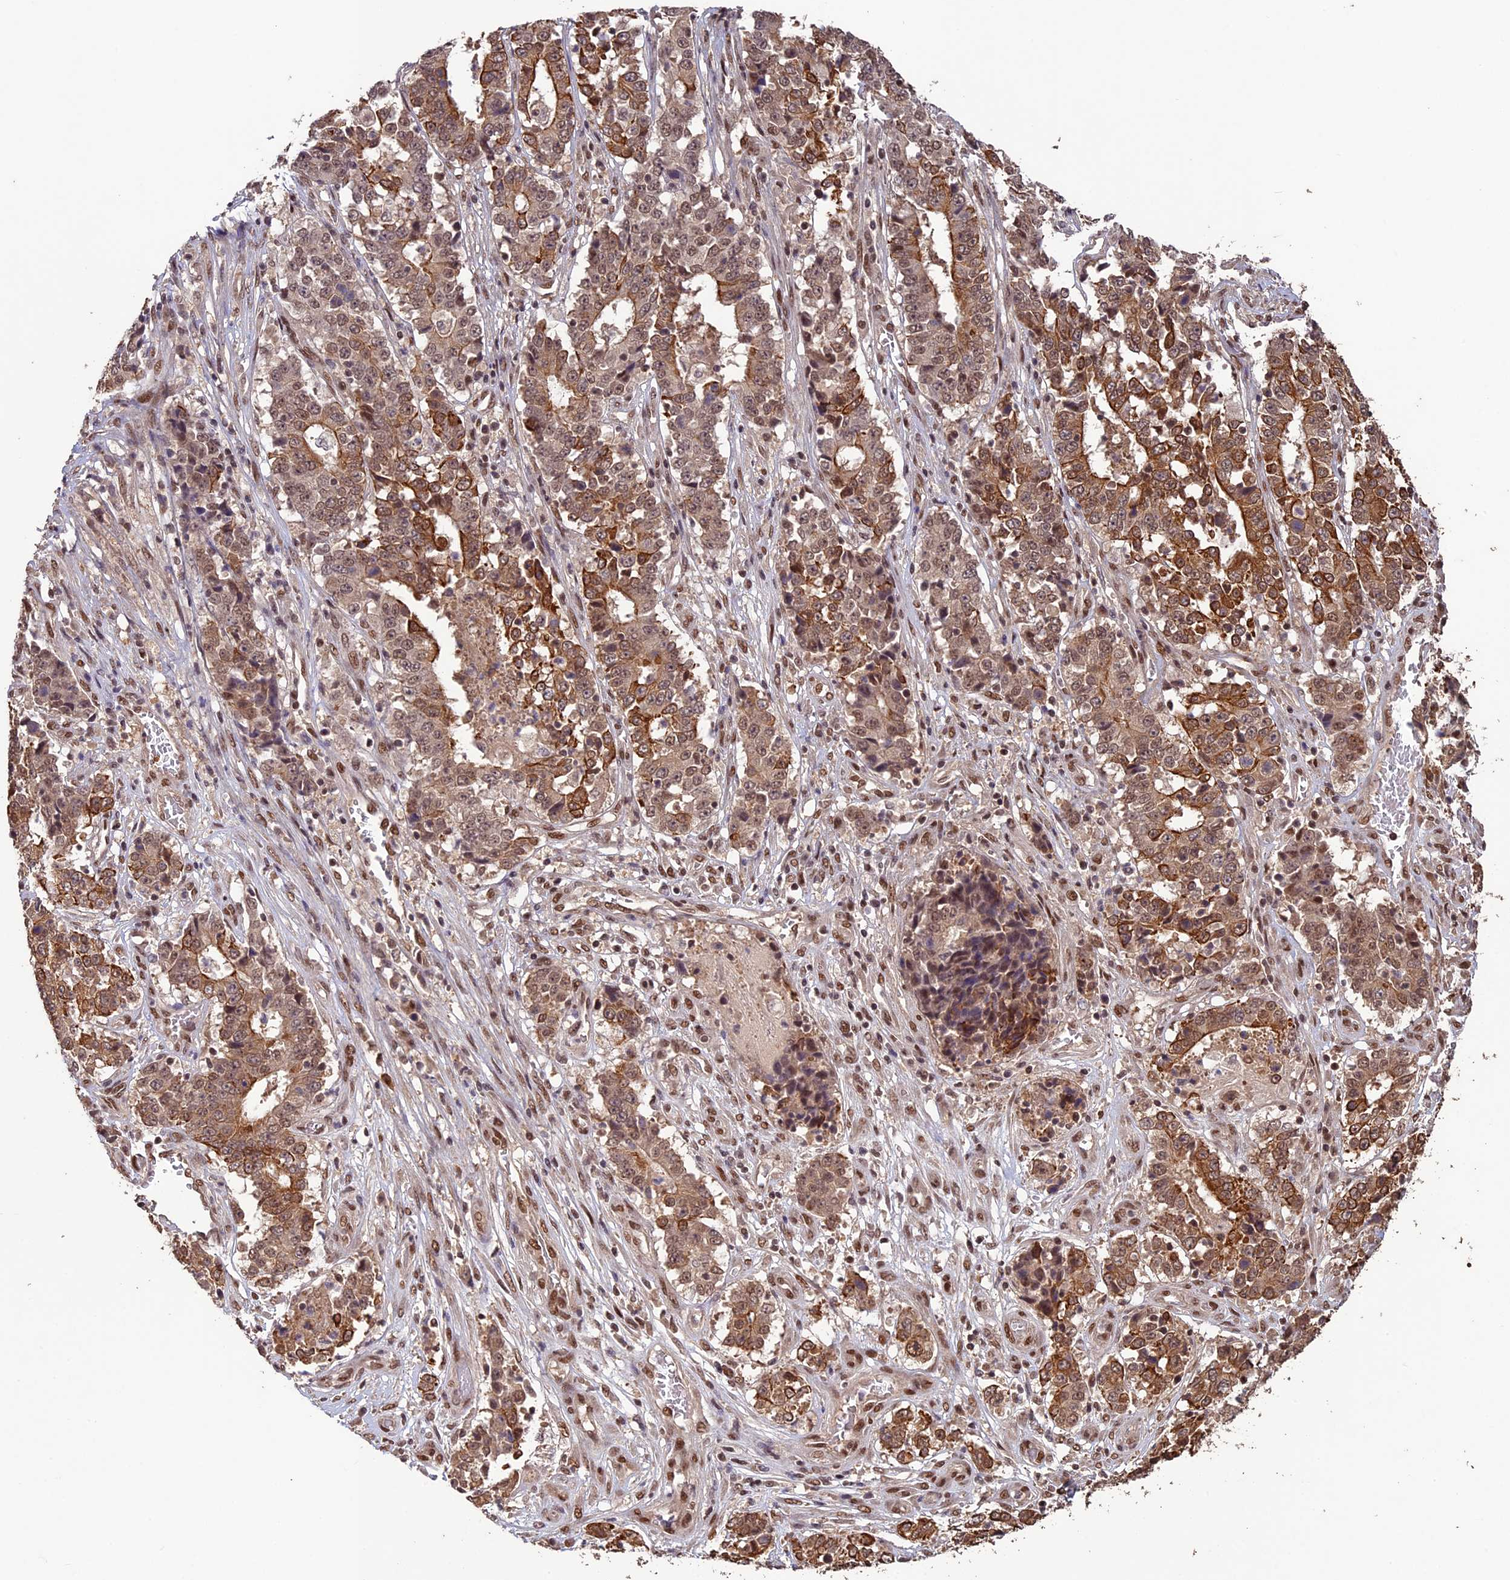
{"staining": {"intensity": "moderate", "quantity": ">75%", "location": "cytoplasmic/membranous,nuclear"}, "tissue": "stomach cancer", "cell_type": "Tumor cells", "image_type": "cancer", "snomed": [{"axis": "morphology", "description": "Adenocarcinoma, NOS"}, {"axis": "topography", "description": "Stomach"}], "caption": "Moderate cytoplasmic/membranous and nuclear expression for a protein is seen in approximately >75% of tumor cells of stomach adenocarcinoma using immunohistochemistry.", "gene": "NAE1", "patient": {"sex": "male", "age": 59}}